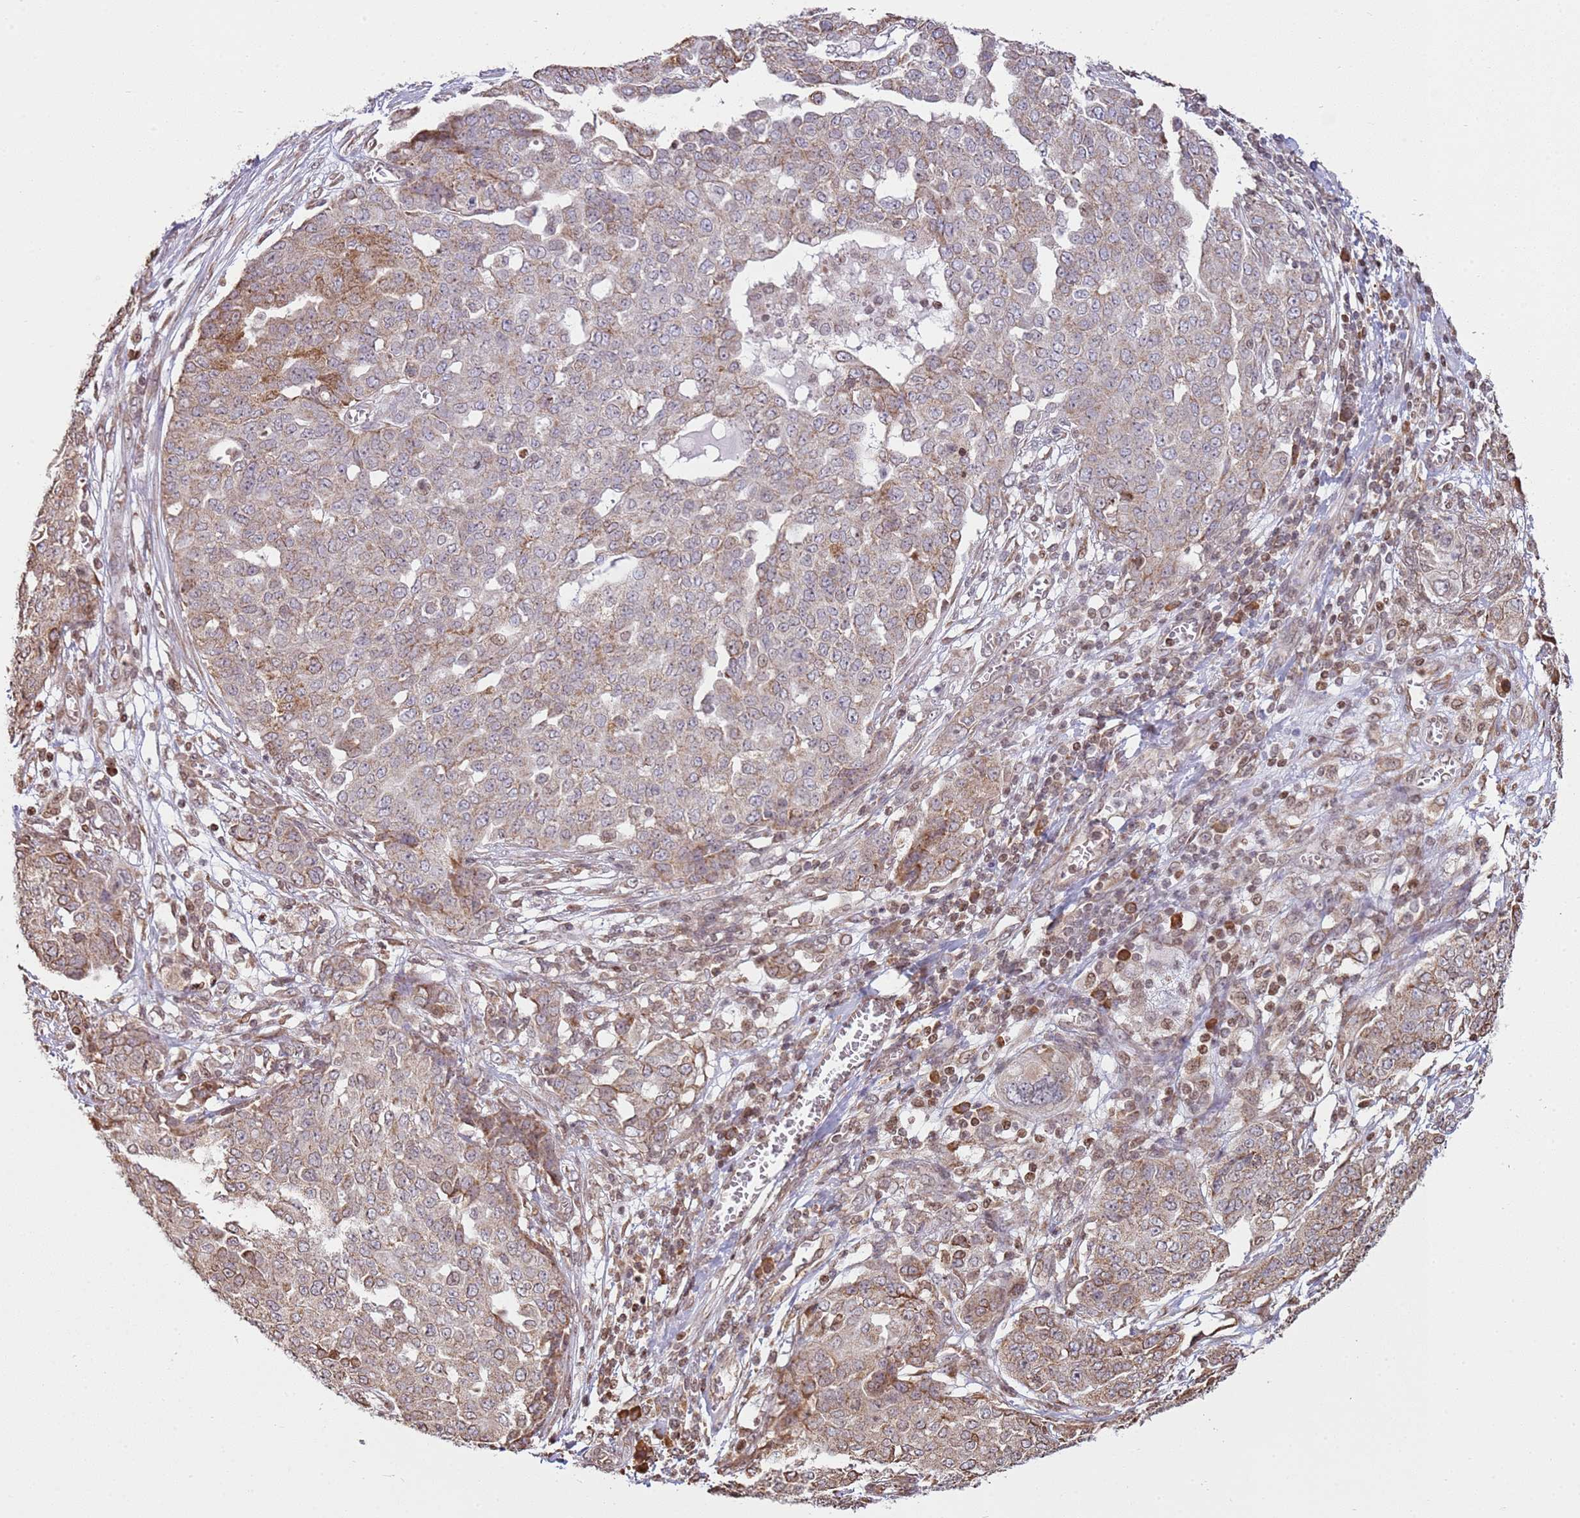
{"staining": {"intensity": "moderate", "quantity": "25%-75%", "location": "cytoplasmic/membranous"}, "tissue": "ovarian cancer", "cell_type": "Tumor cells", "image_type": "cancer", "snomed": [{"axis": "morphology", "description": "Cystadenocarcinoma, serous, NOS"}, {"axis": "topography", "description": "Soft tissue"}, {"axis": "topography", "description": "Ovary"}], "caption": "Ovarian serous cystadenocarcinoma was stained to show a protein in brown. There is medium levels of moderate cytoplasmic/membranous staining in approximately 25%-75% of tumor cells. (DAB IHC with brightfield microscopy, high magnification).", "gene": "SCAF1", "patient": {"sex": "female", "age": 57}}